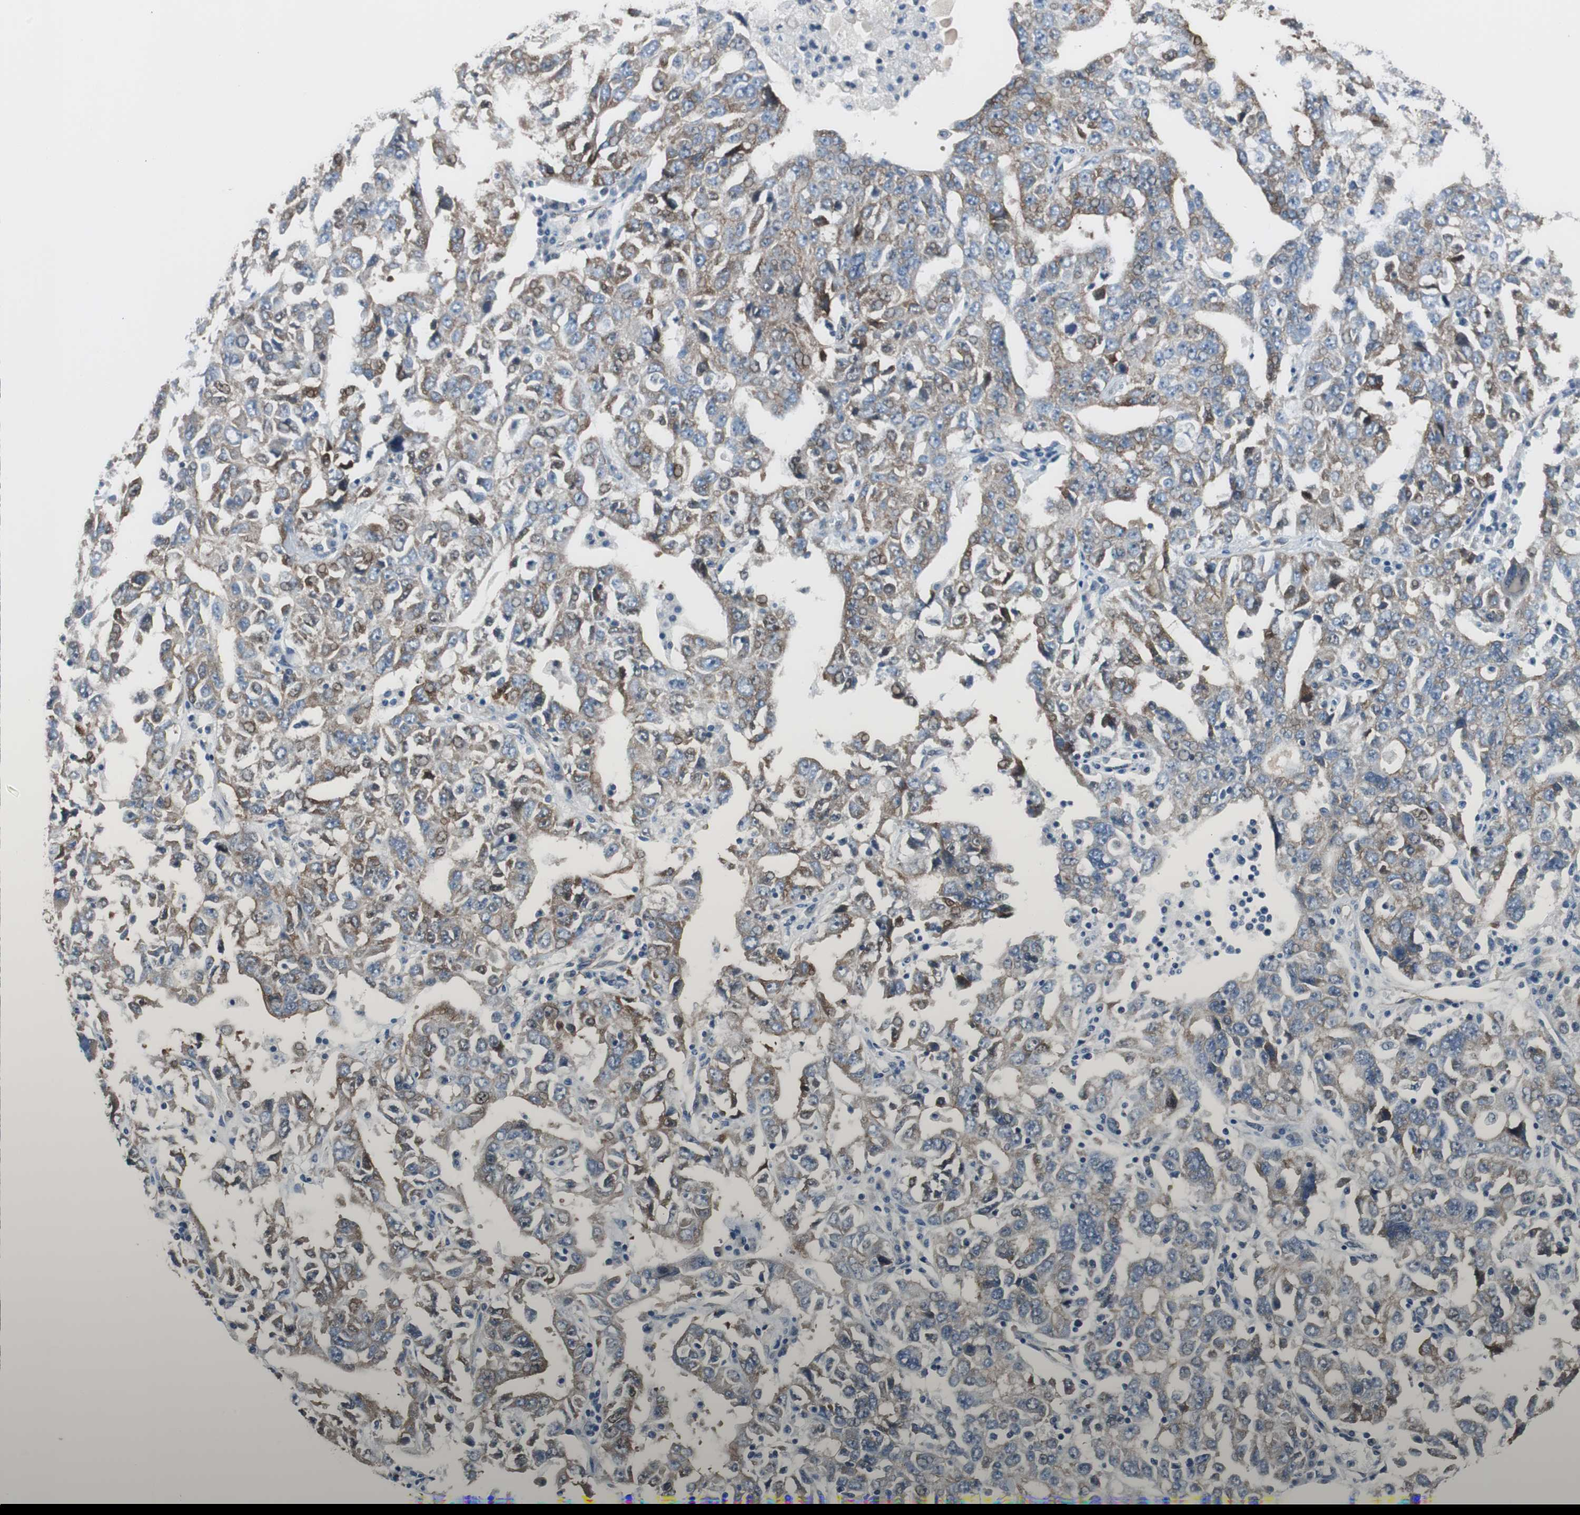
{"staining": {"intensity": "moderate", "quantity": ">75%", "location": "cytoplasmic/membranous"}, "tissue": "ovarian cancer", "cell_type": "Tumor cells", "image_type": "cancer", "snomed": [{"axis": "morphology", "description": "Carcinoma, endometroid"}, {"axis": "topography", "description": "Ovary"}], "caption": "This histopathology image shows ovarian cancer stained with immunohistochemistry (IHC) to label a protein in brown. The cytoplasmic/membranous of tumor cells show moderate positivity for the protein. Nuclei are counter-stained blue.", "gene": "STXBP4", "patient": {"sex": "female", "age": 62}}